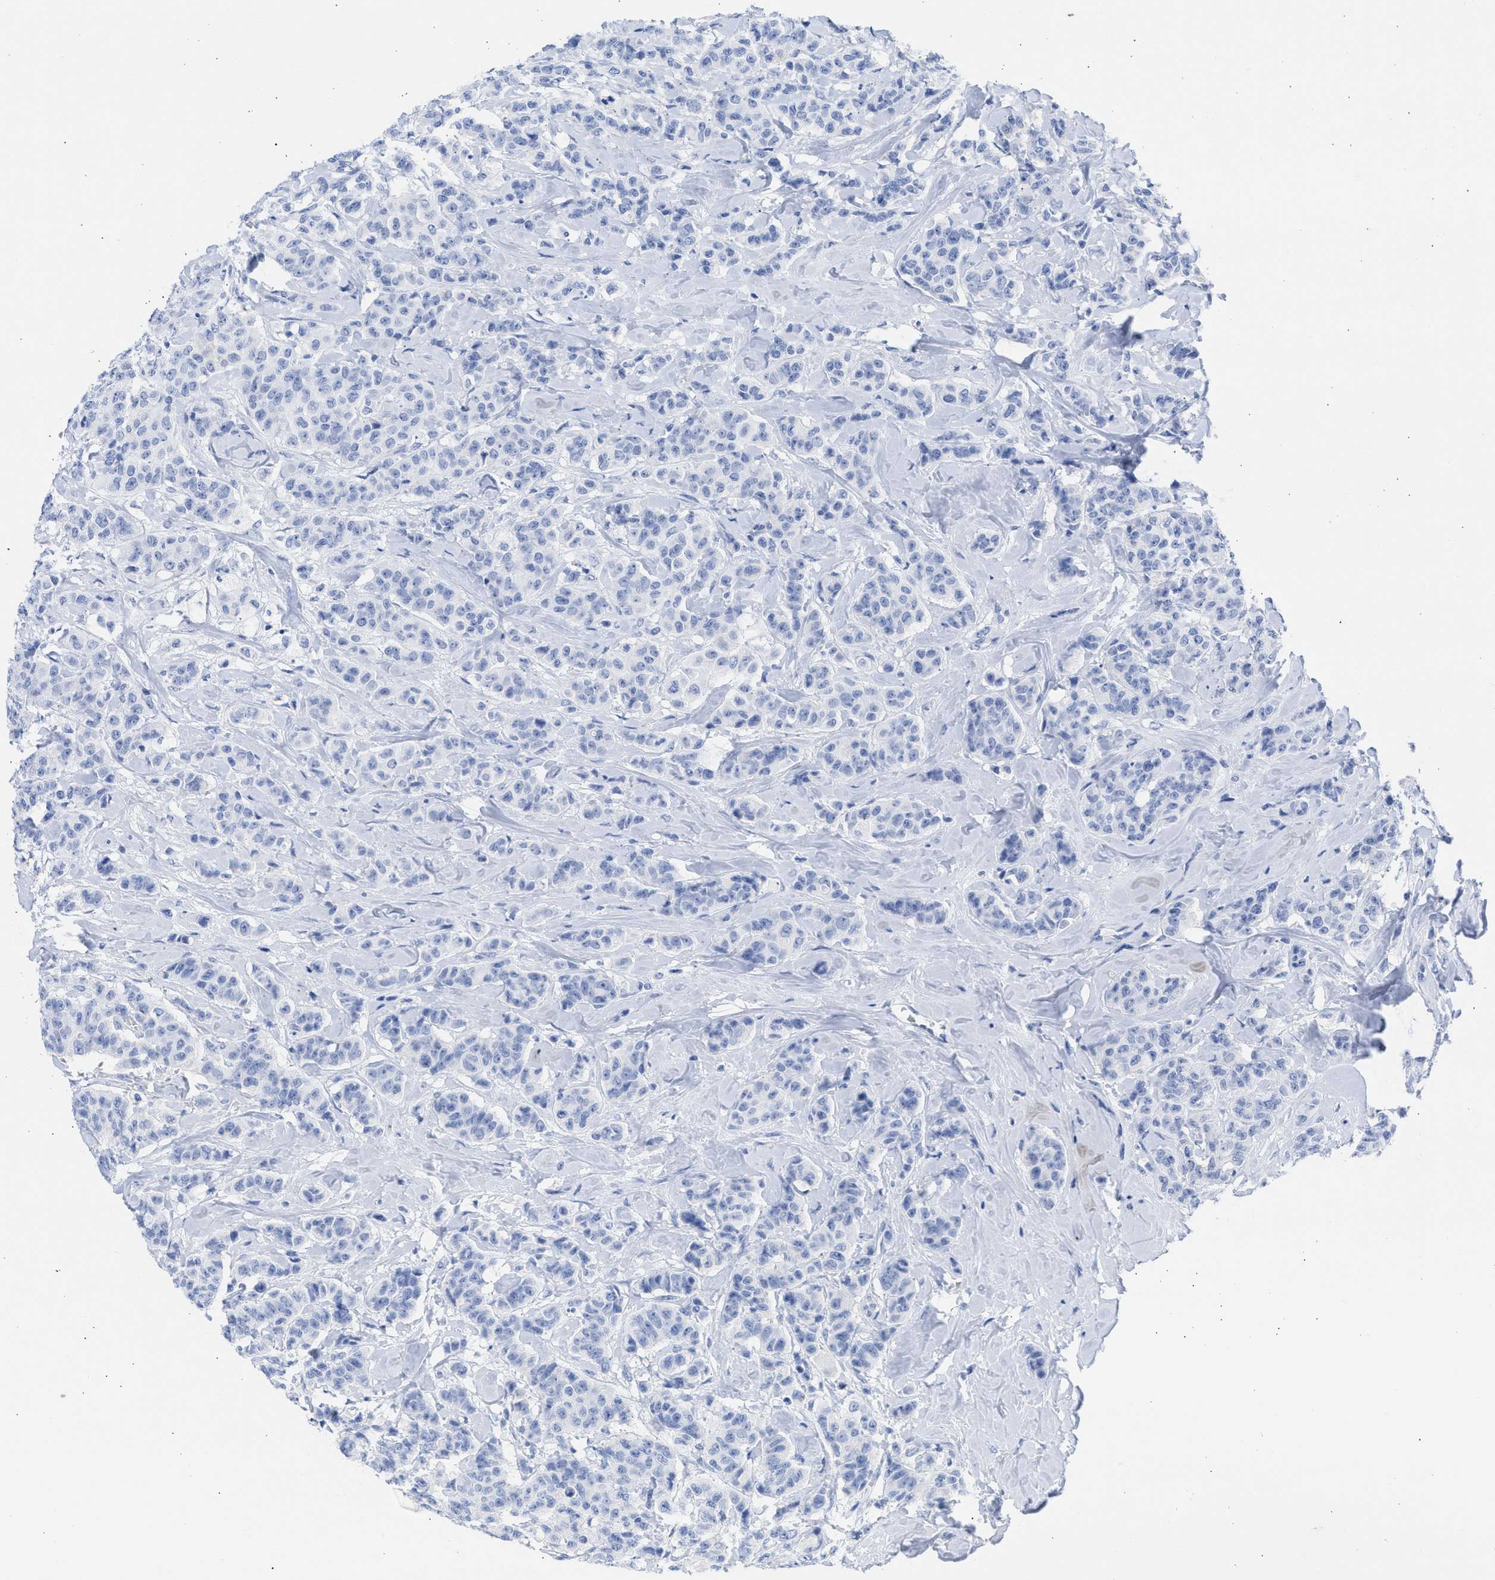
{"staining": {"intensity": "negative", "quantity": "none", "location": "none"}, "tissue": "breast cancer", "cell_type": "Tumor cells", "image_type": "cancer", "snomed": [{"axis": "morphology", "description": "Normal tissue, NOS"}, {"axis": "morphology", "description": "Duct carcinoma"}, {"axis": "topography", "description": "Breast"}], "caption": "Breast intraductal carcinoma stained for a protein using immunohistochemistry (IHC) exhibits no positivity tumor cells.", "gene": "RSPH1", "patient": {"sex": "female", "age": 40}}